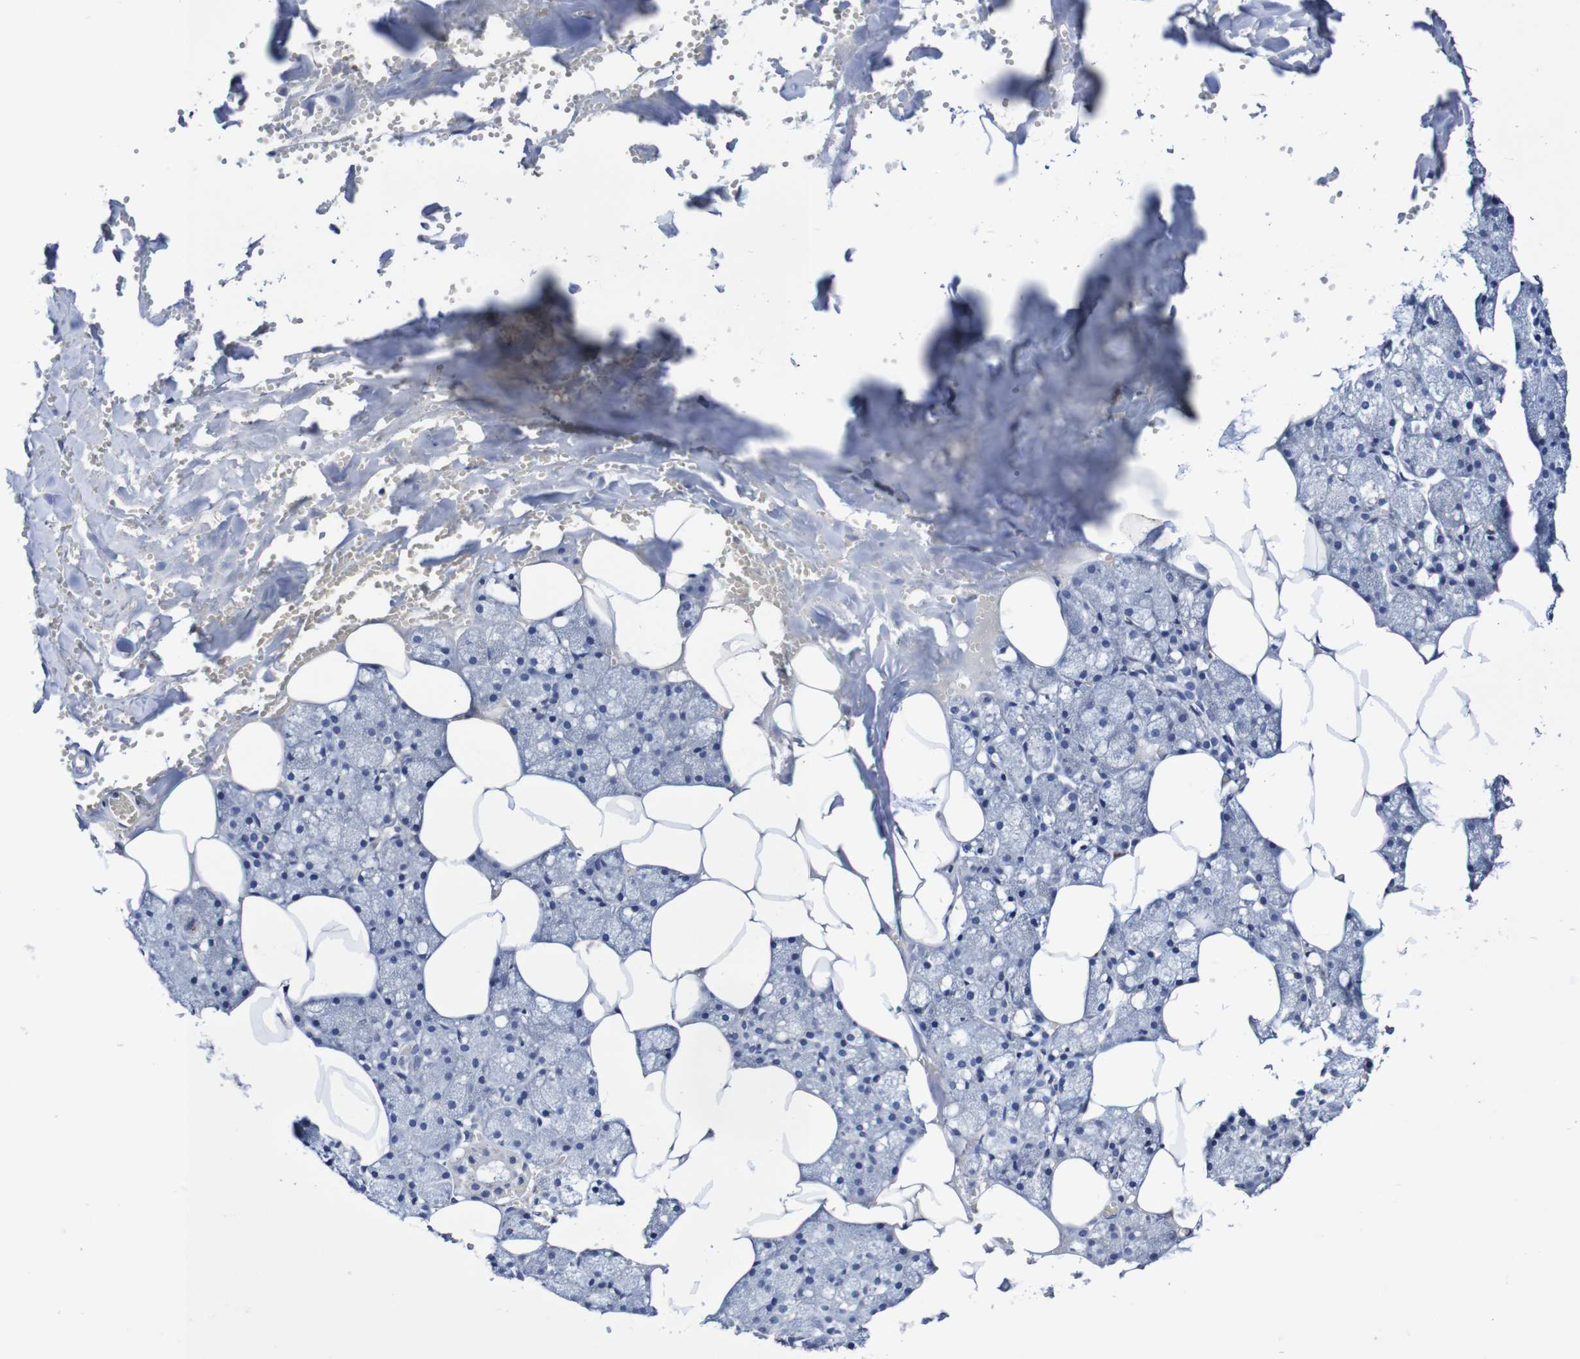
{"staining": {"intensity": "negative", "quantity": "none", "location": "none"}, "tissue": "salivary gland", "cell_type": "Glandular cells", "image_type": "normal", "snomed": [{"axis": "morphology", "description": "Normal tissue, NOS"}, {"axis": "topography", "description": "Salivary gland"}], "caption": "Immunohistochemistry (IHC) histopathology image of normal human salivary gland stained for a protein (brown), which shows no expression in glandular cells. (Stains: DAB (3,3'-diaminobenzidine) immunohistochemistry (IHC) with hematoxylin counter stain, Microscopy: brightfield microscopy at high magnification).", "gene": "ACVR1C", "patient": {"sex": "male", "age": 62}}